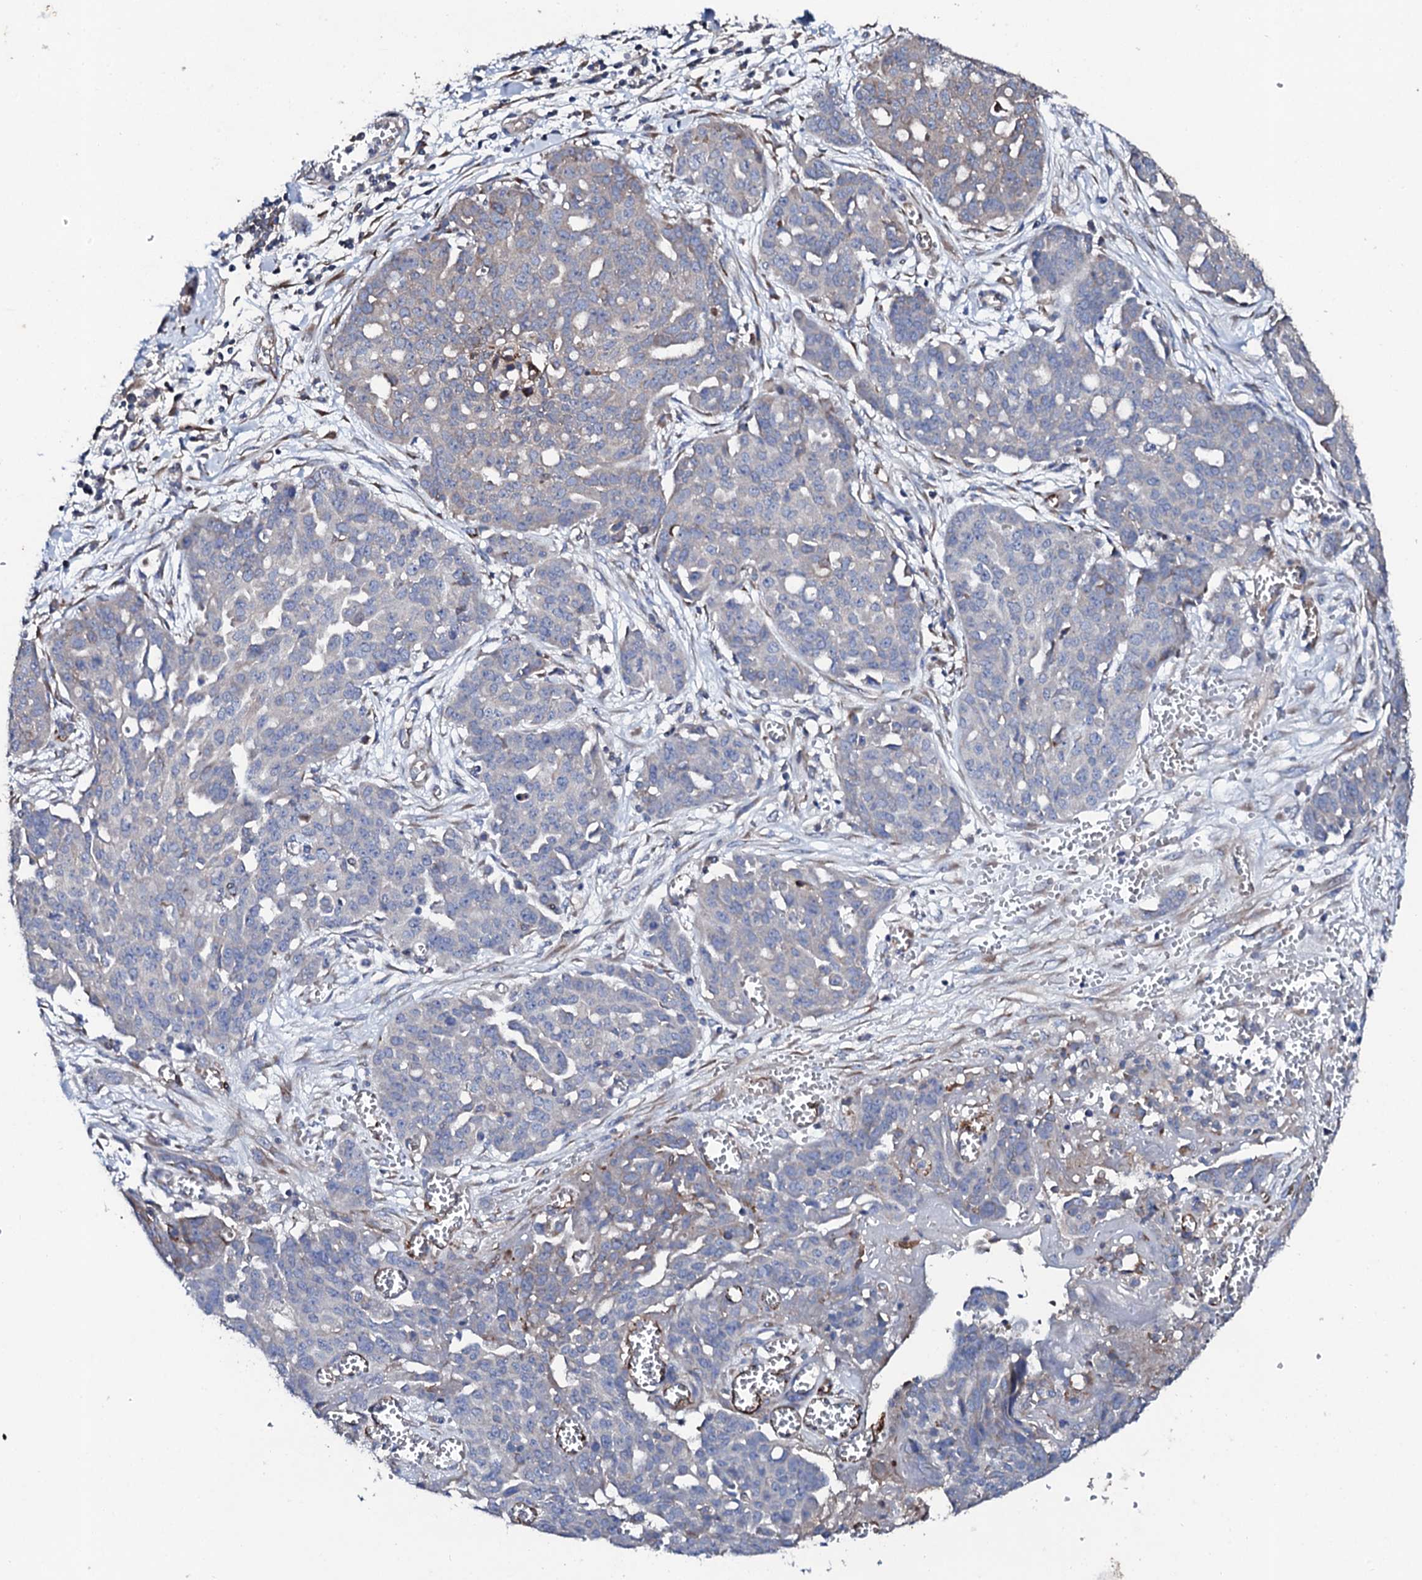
{"staining": {"intensity": "weak", "quantity": "<25%", "location": "cytoplasmic/membranous"}, "tissue": "ovarian cancer", "cell_type": "Tumor cells", "image_type": "cancer", "snomed": [{"axis": "morphology", "description": "Cystadenocarcinoma, serous, NOS"}, {"axis": "topography", "description": "Soft tissue"}, {"axis": "topography", "description": "Ovary"}], "caption": "Immunohistochemistry histopathology image of neoplastic tissue: serous cystadenocarcinoma (ovarian) stained with DAB demonstrates no significant protein positivity in tumor cells.", "gene": "DBX1", "patient": {"sex": "female", "age": 57}}